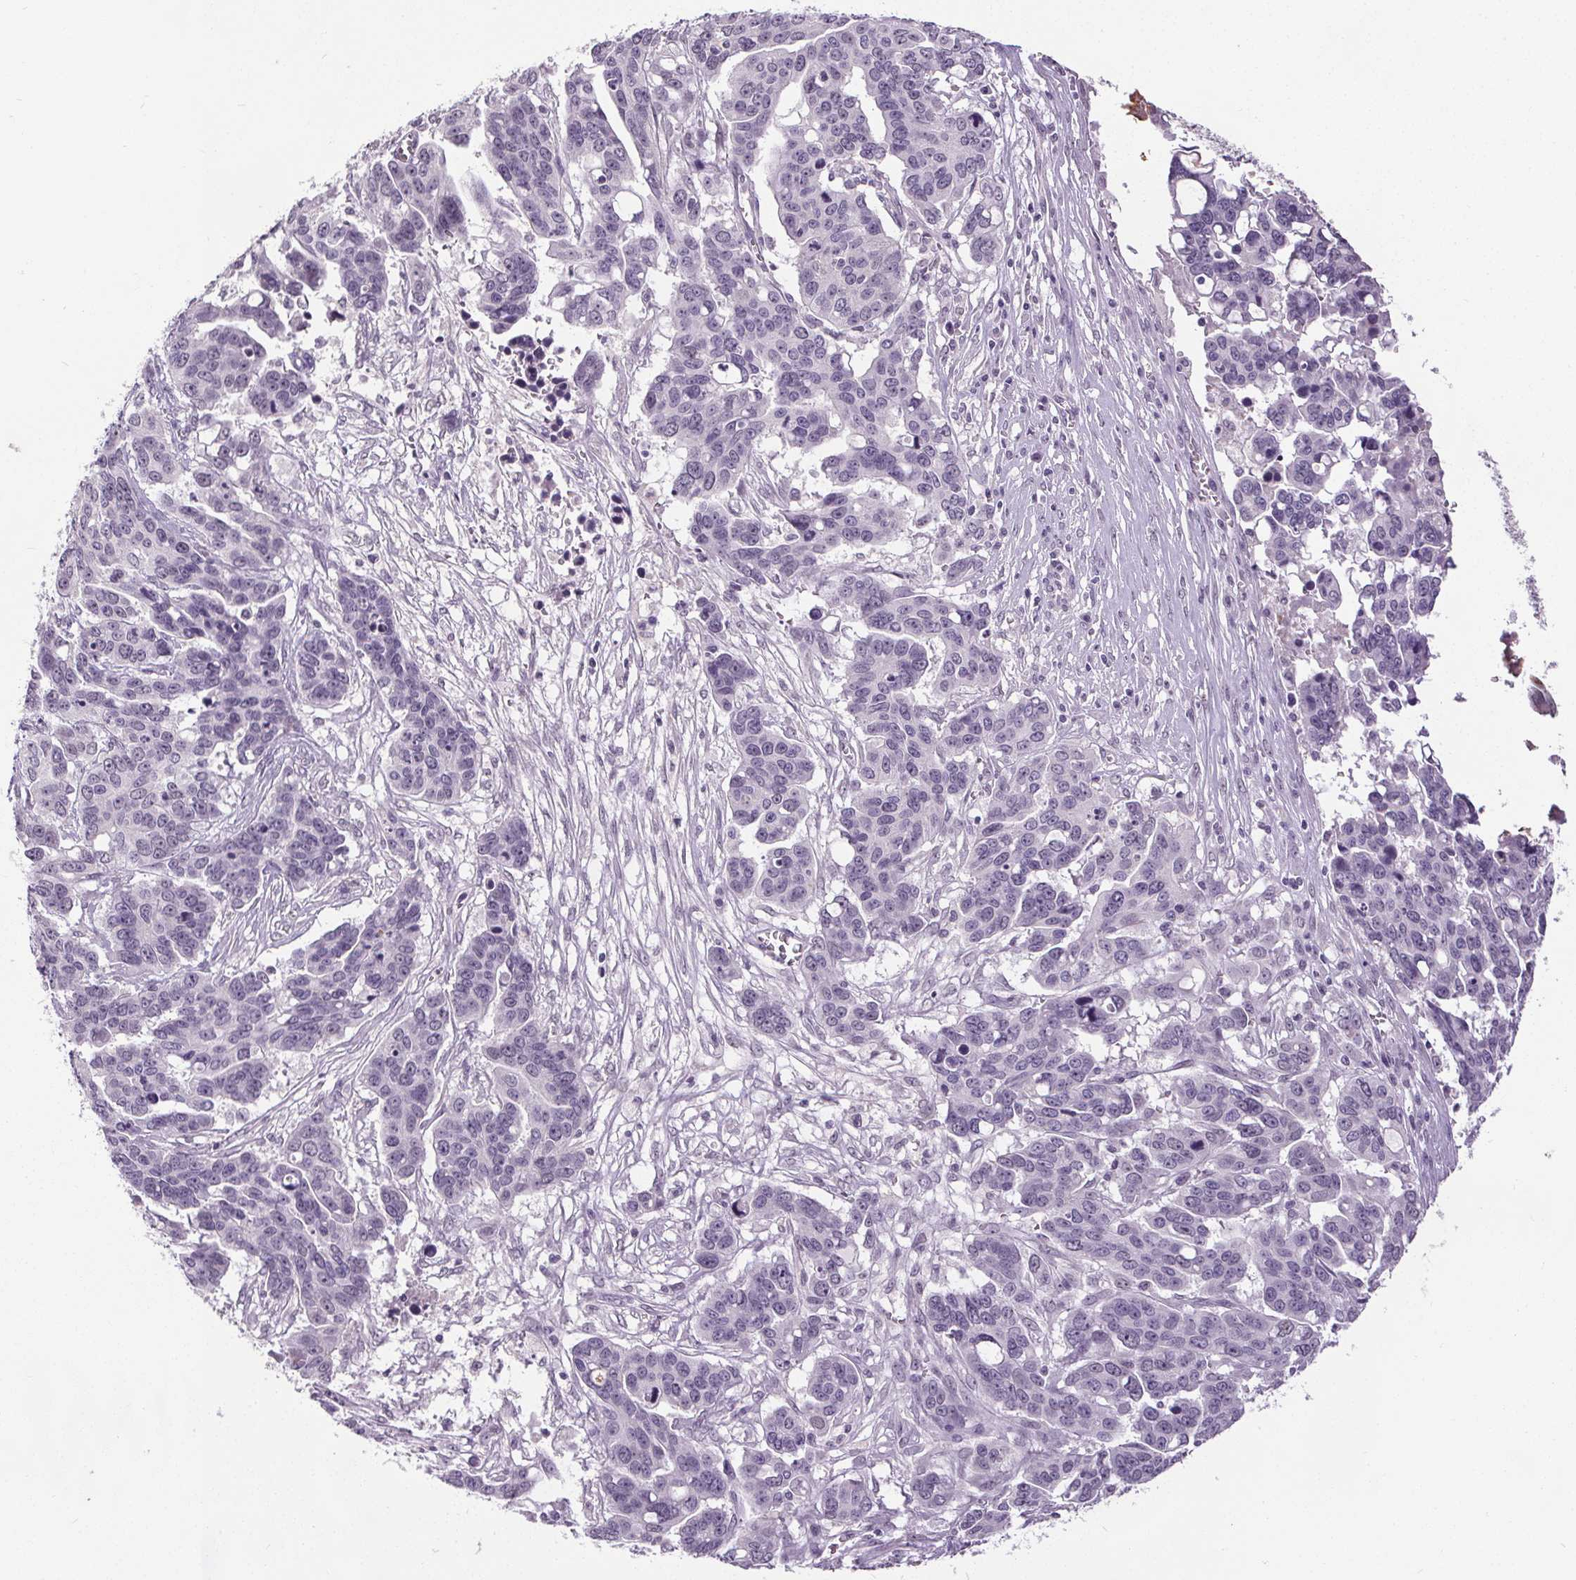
{"staining": {"intensity": "negative", "quantity": "none", "location": "none"}, "tissue": "ovarian cancer", "cell_type": "Tumor cells", "image_type": "cancer", "snomed": [{"axis": "morphology", "description": "Carcinoma, endometroid"}, {"axis": "topography", "description": "Ovary"}], "caption": "A histopathology image of ovarian cancer (endometroid carcinoma) stained for a protein shows no brown staining in tumor cells.", "gene": "SLC2A9", "patient": {"sex": "female", "age": 78}}